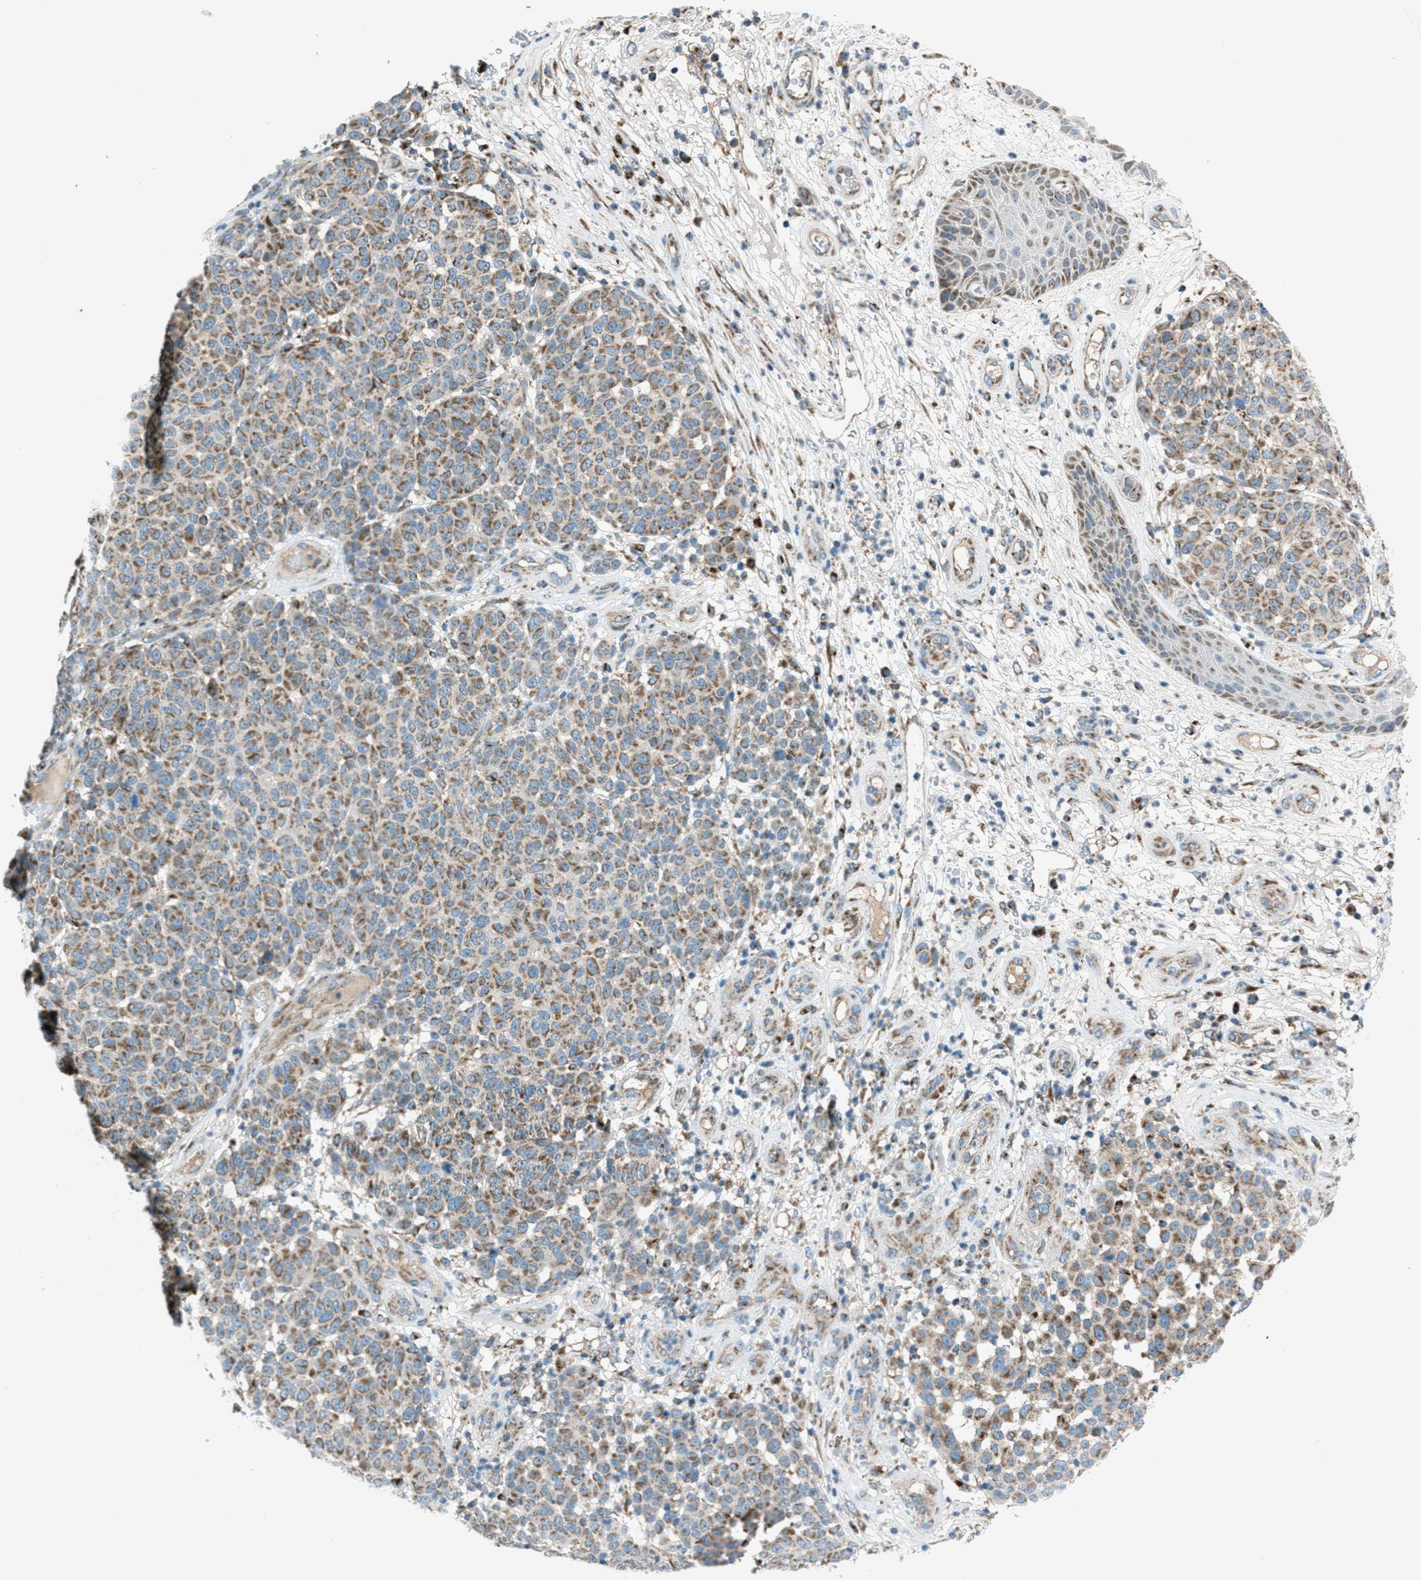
{"staining": {"intensity": "moderate", "quantity": ">75%", "location": "cytoplasmic/membranous"}, "tissue": "melanoma", "cell_type": "Tumor cells", "image_type": "cancer", "snomed": [{"axis": "morphology", "description": "Malignant melanoma, NOS"}, {"axis": "topography", "description": "Skin"}], "caption": "Malignant melanoma tissue shows moderate cytoplasmic/membranous expression in approximately >75% of tumor cells (IHC, brightfield microscopy, high magnification).", "gene": "BCKDK", "patient": {"sex": "male", "age": 59}}